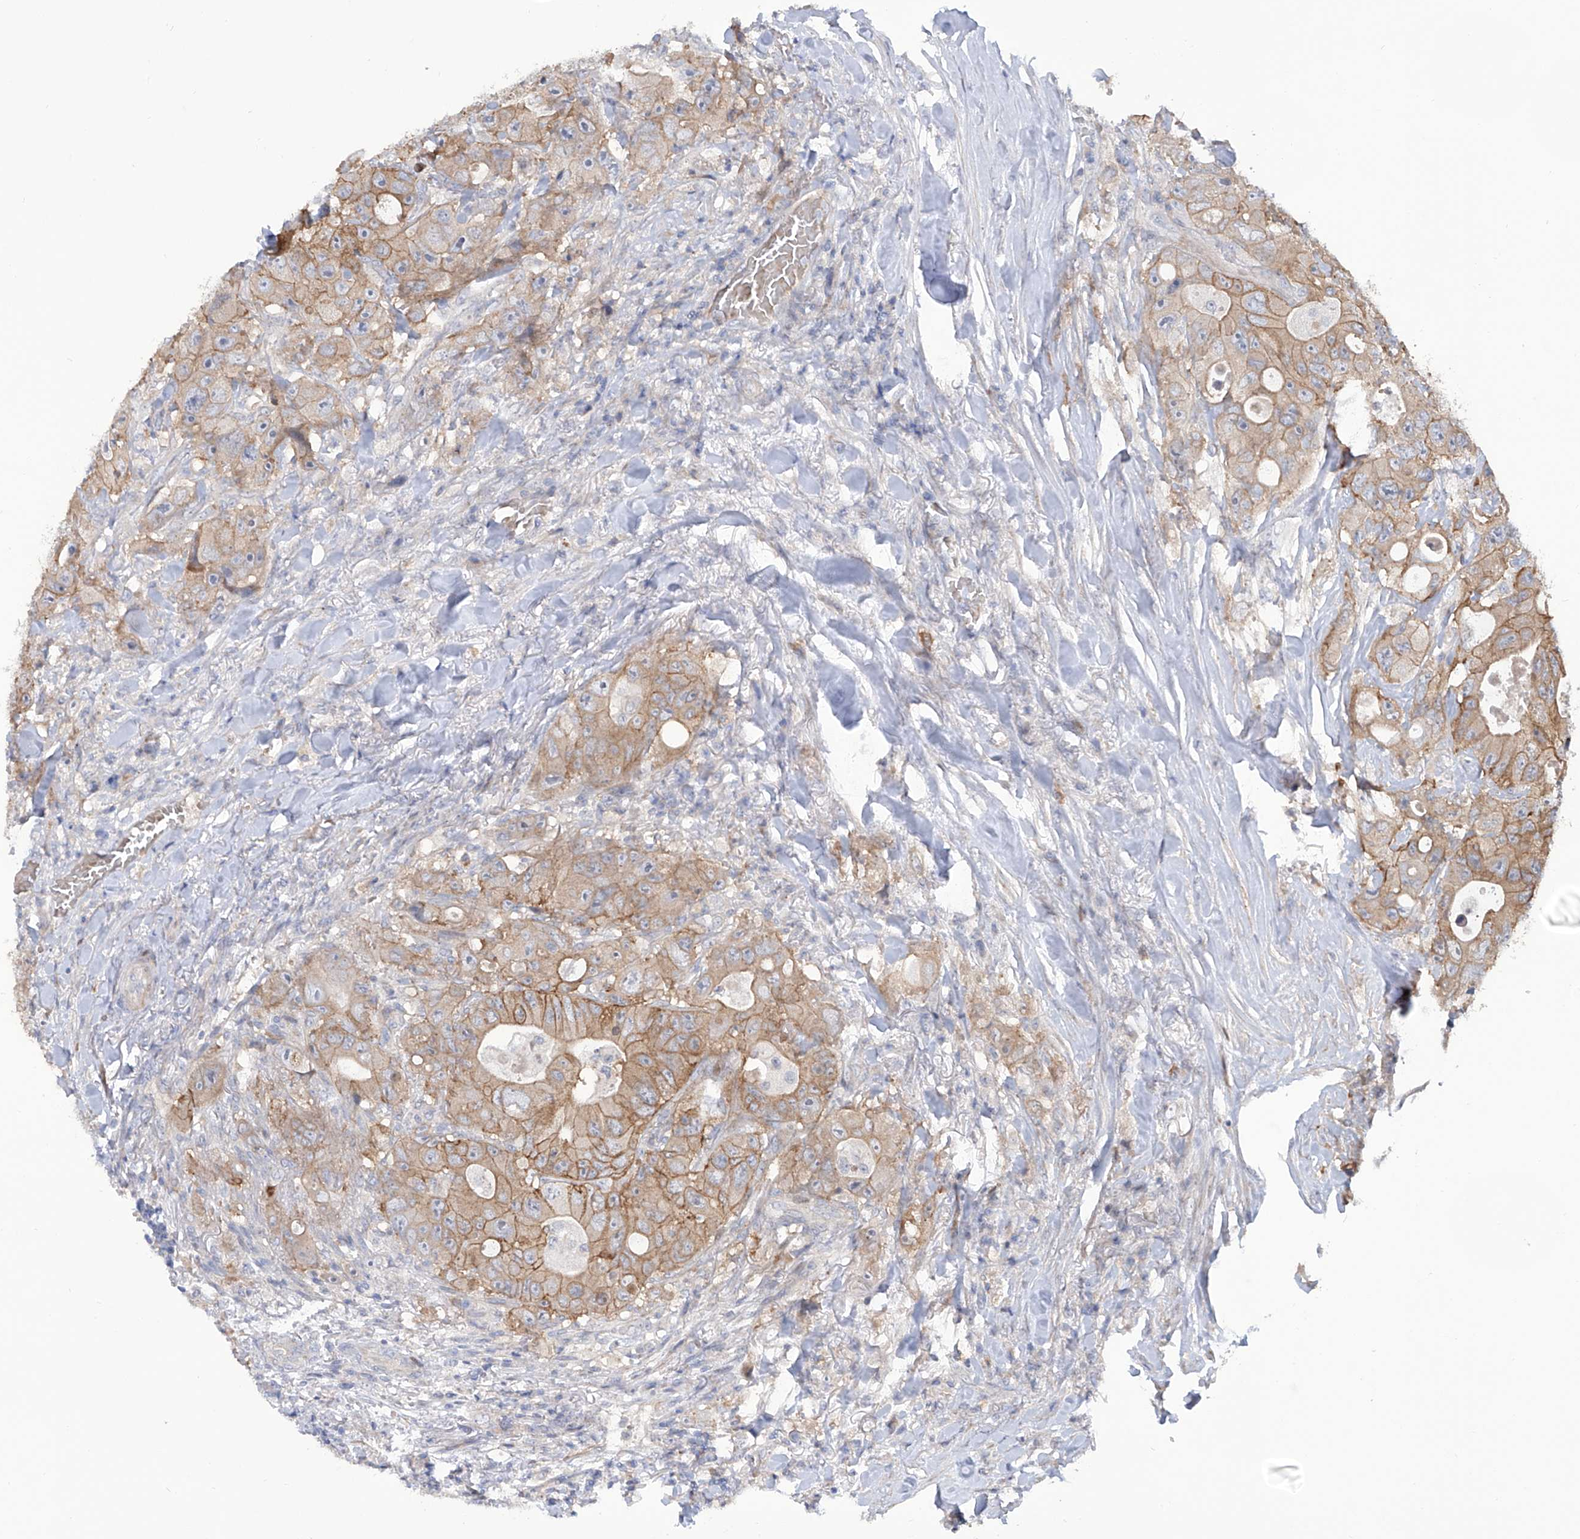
{"staining": {"intensity": "moderate", "quantity": ">75%", "location": "cytoplasmic/membranous"}, "tissue": "colorectal cancer", "cell_type": "Tumor cells", "image_type": "cancer", "snomed": [{"axis": "morphology", "description": "Adenocarcinoma, NOS"}, {"axis": "topography", "description": "Colon"}], "caption": "Immunohistochemical staining of adenocarcinoma (colorectal) demonstrates moderate cytoplasmic/membranous protein staining in approximately >75% of tumor cells.", "gene": "LRRC1", "patient": {"sex": "female", "age": 46}}